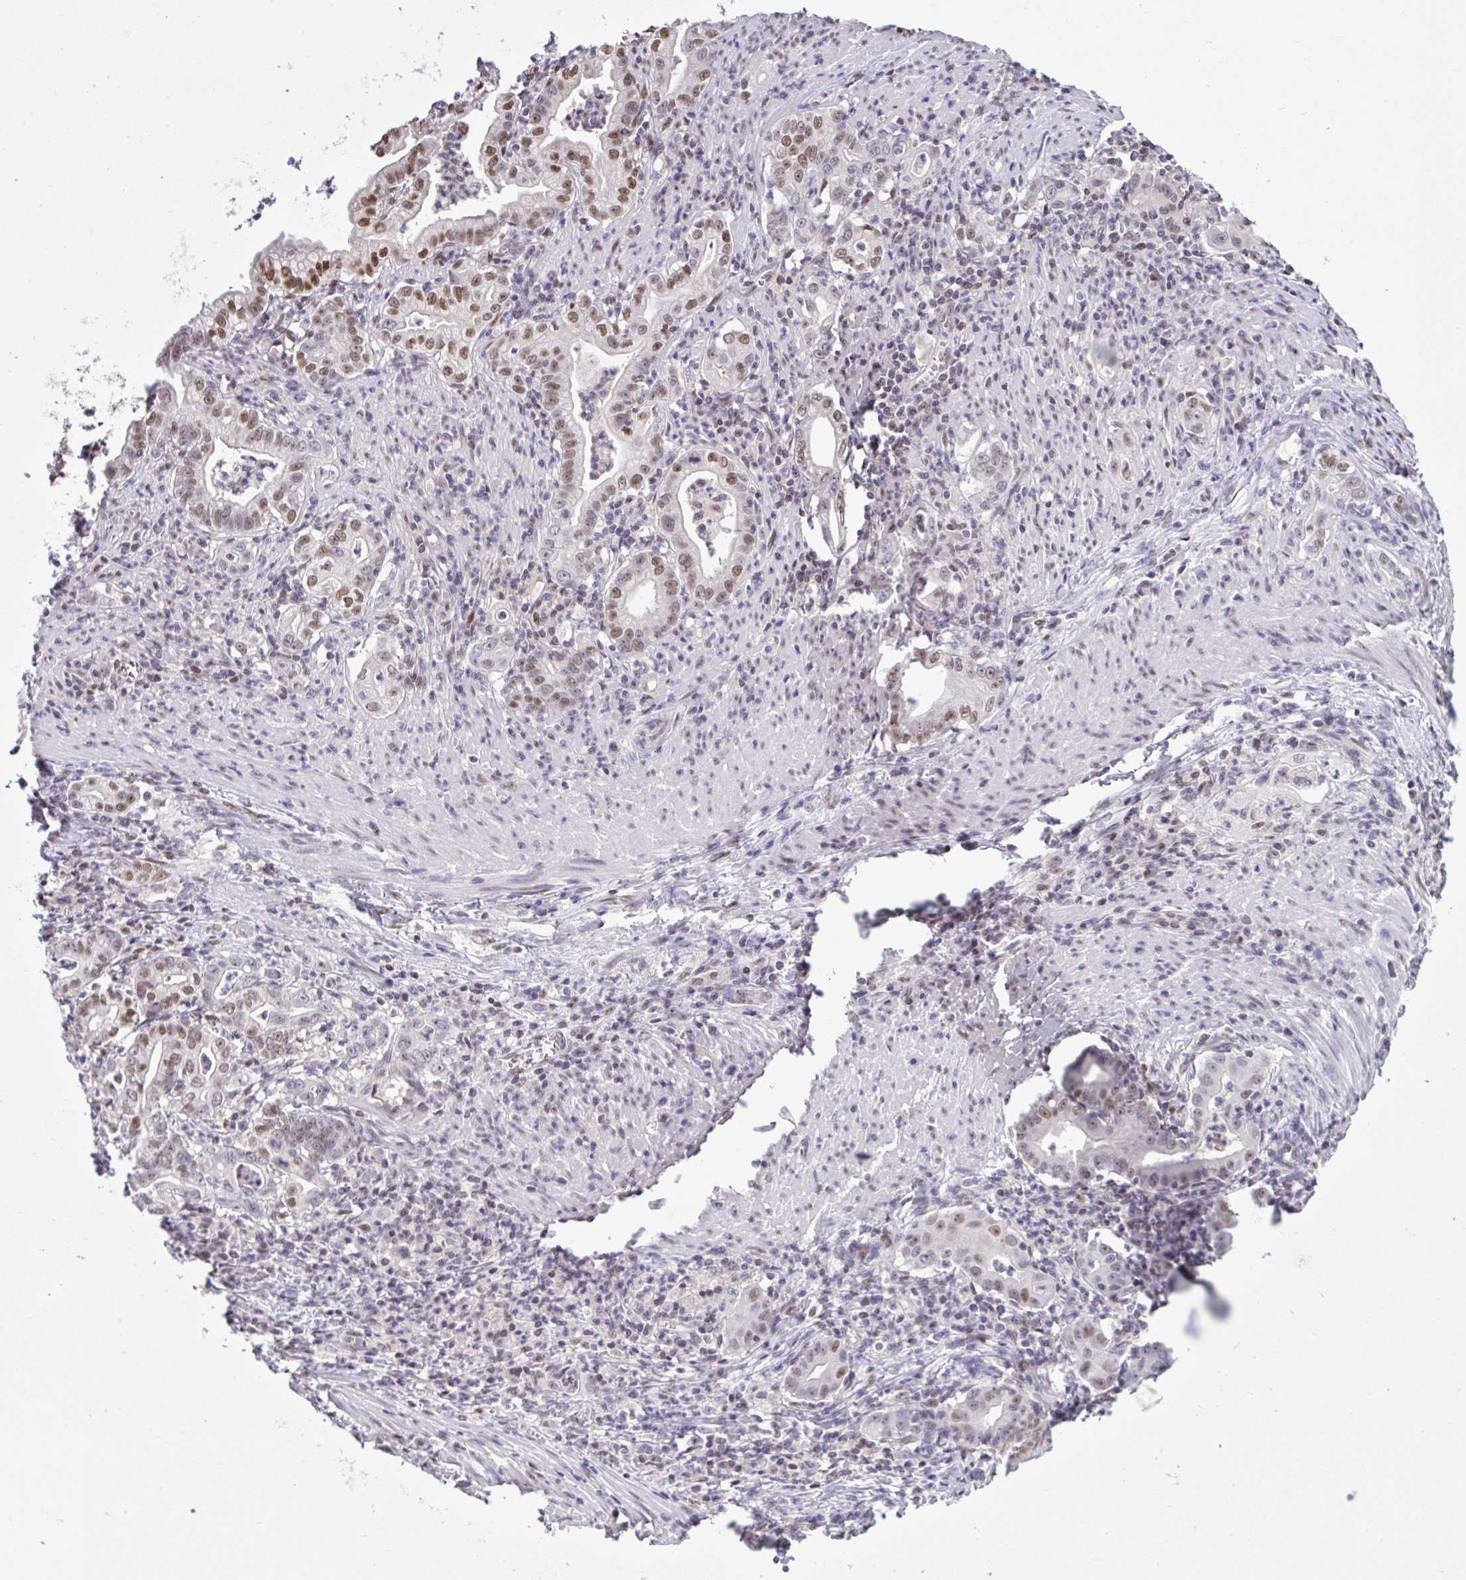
{"staining": {"intensity": "moderate", "quantity": ">75%", "location": "nuclear"}, "tissue": "stomach cancer", "cell_type": "Tumor cells", "image_type": "cancer", "snomed": [{"axis": "morphology", "description": "Adenocarcinoma, NOS"}, {"axis": "topography", "description": "Stomach, upper"}], "caption": "Human stomach cancer stained with a brown dye displays moderate nuclear positive staining in about >75% of tumor cells.", "gene": "RBL1", "patient": {"sex": "female", "age": 79}}